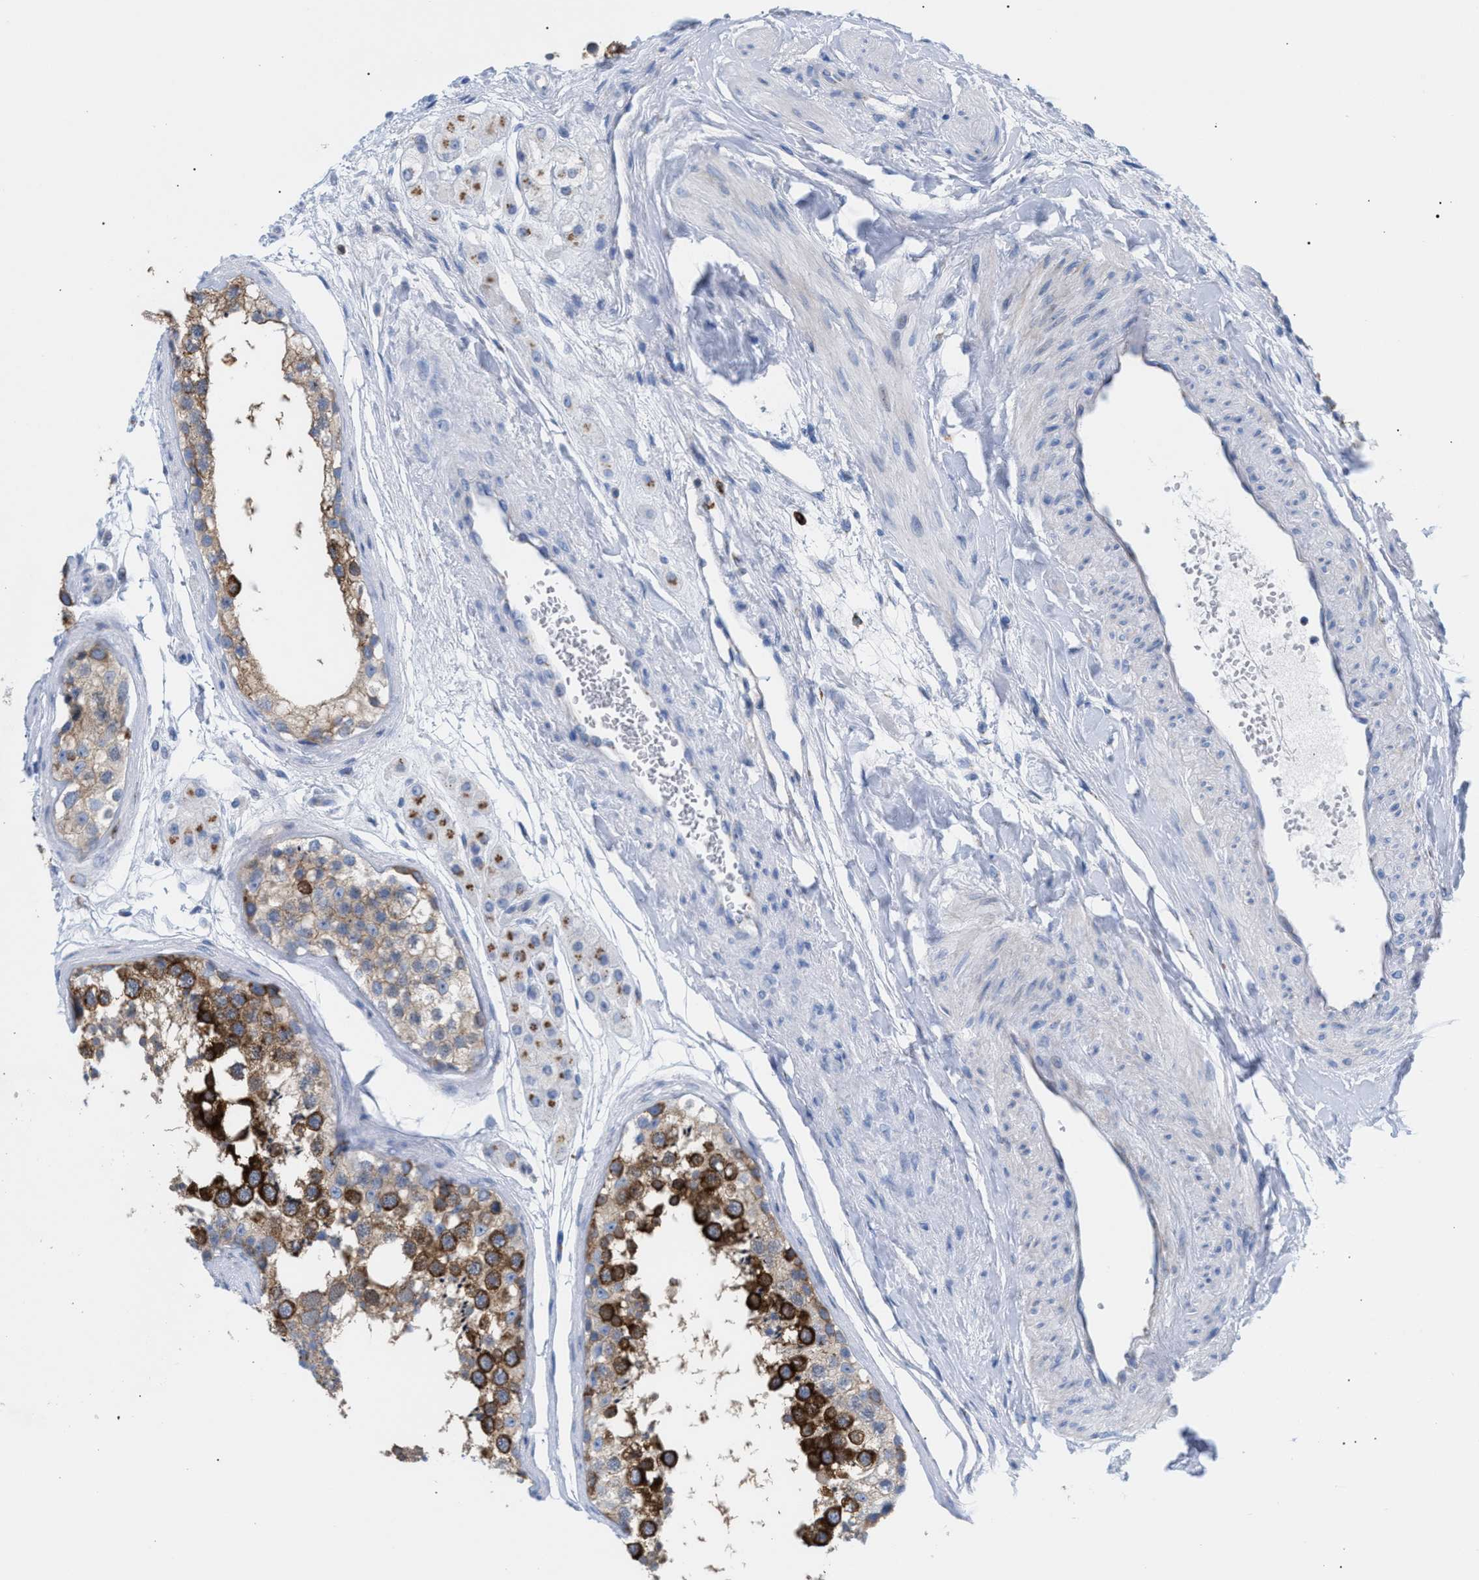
{"staining": {"intensity": "strong", "quantity": "25%-75%", "location": "cytoplasmic/membranous"}, "tissue": "testis", "cell_type": "Cells in seminiferous ducts", "image_type": "normal", "snomed": [{"axis": "morphology", "description": "Normal tissue, NOS"}, {"axis": "topography", "description": "Testis"}], "caption": "This micrograph exhibits unremarkable testis stained with IHC to label a protein in brown. The cytoplasmic/membranous of cells in seminiferous ducts show strong positivity for the protein. Nuclei are counter-stained blue.", "gene": "TACC3", "patient": {"sex": "male", "age": 56}}